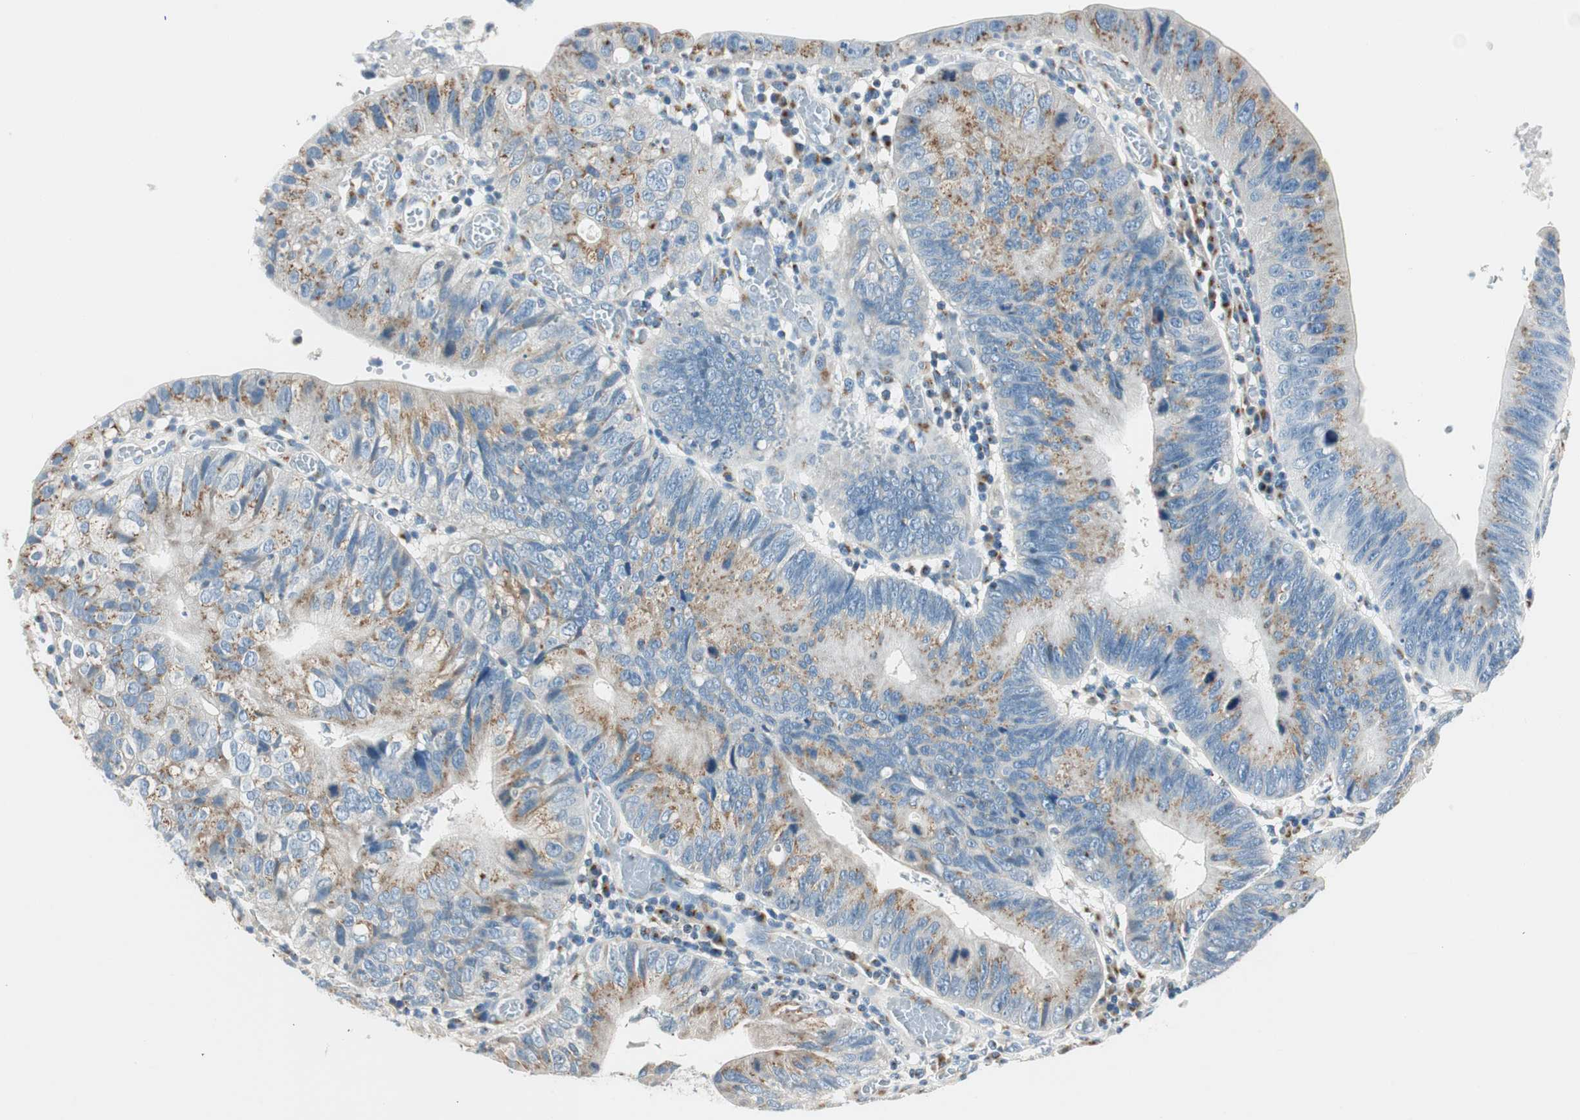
{"staining": {"intensity": "moderate", "quantity": ">75%", "location": "cytoplasmic/membranous"}, "tissue": "stomach cancer", "cell_type": "Tumor cells", "image_type": "cancer", "snomed": [{"axis": "morphology", "description": "Adenocarcinoma, NOS"}, {"axis": "topography", "description": "Stomach"}], "caption": "Stomach adenocarcinoma stained with DAB (3,3'-diaminobenzidine) IHC displays medium levels of moderate cytoplasmic/membranous positivity in about >75% of tumor cells.", "gene": "TMF1", "patient": {"sex": "male", "age": 59}}